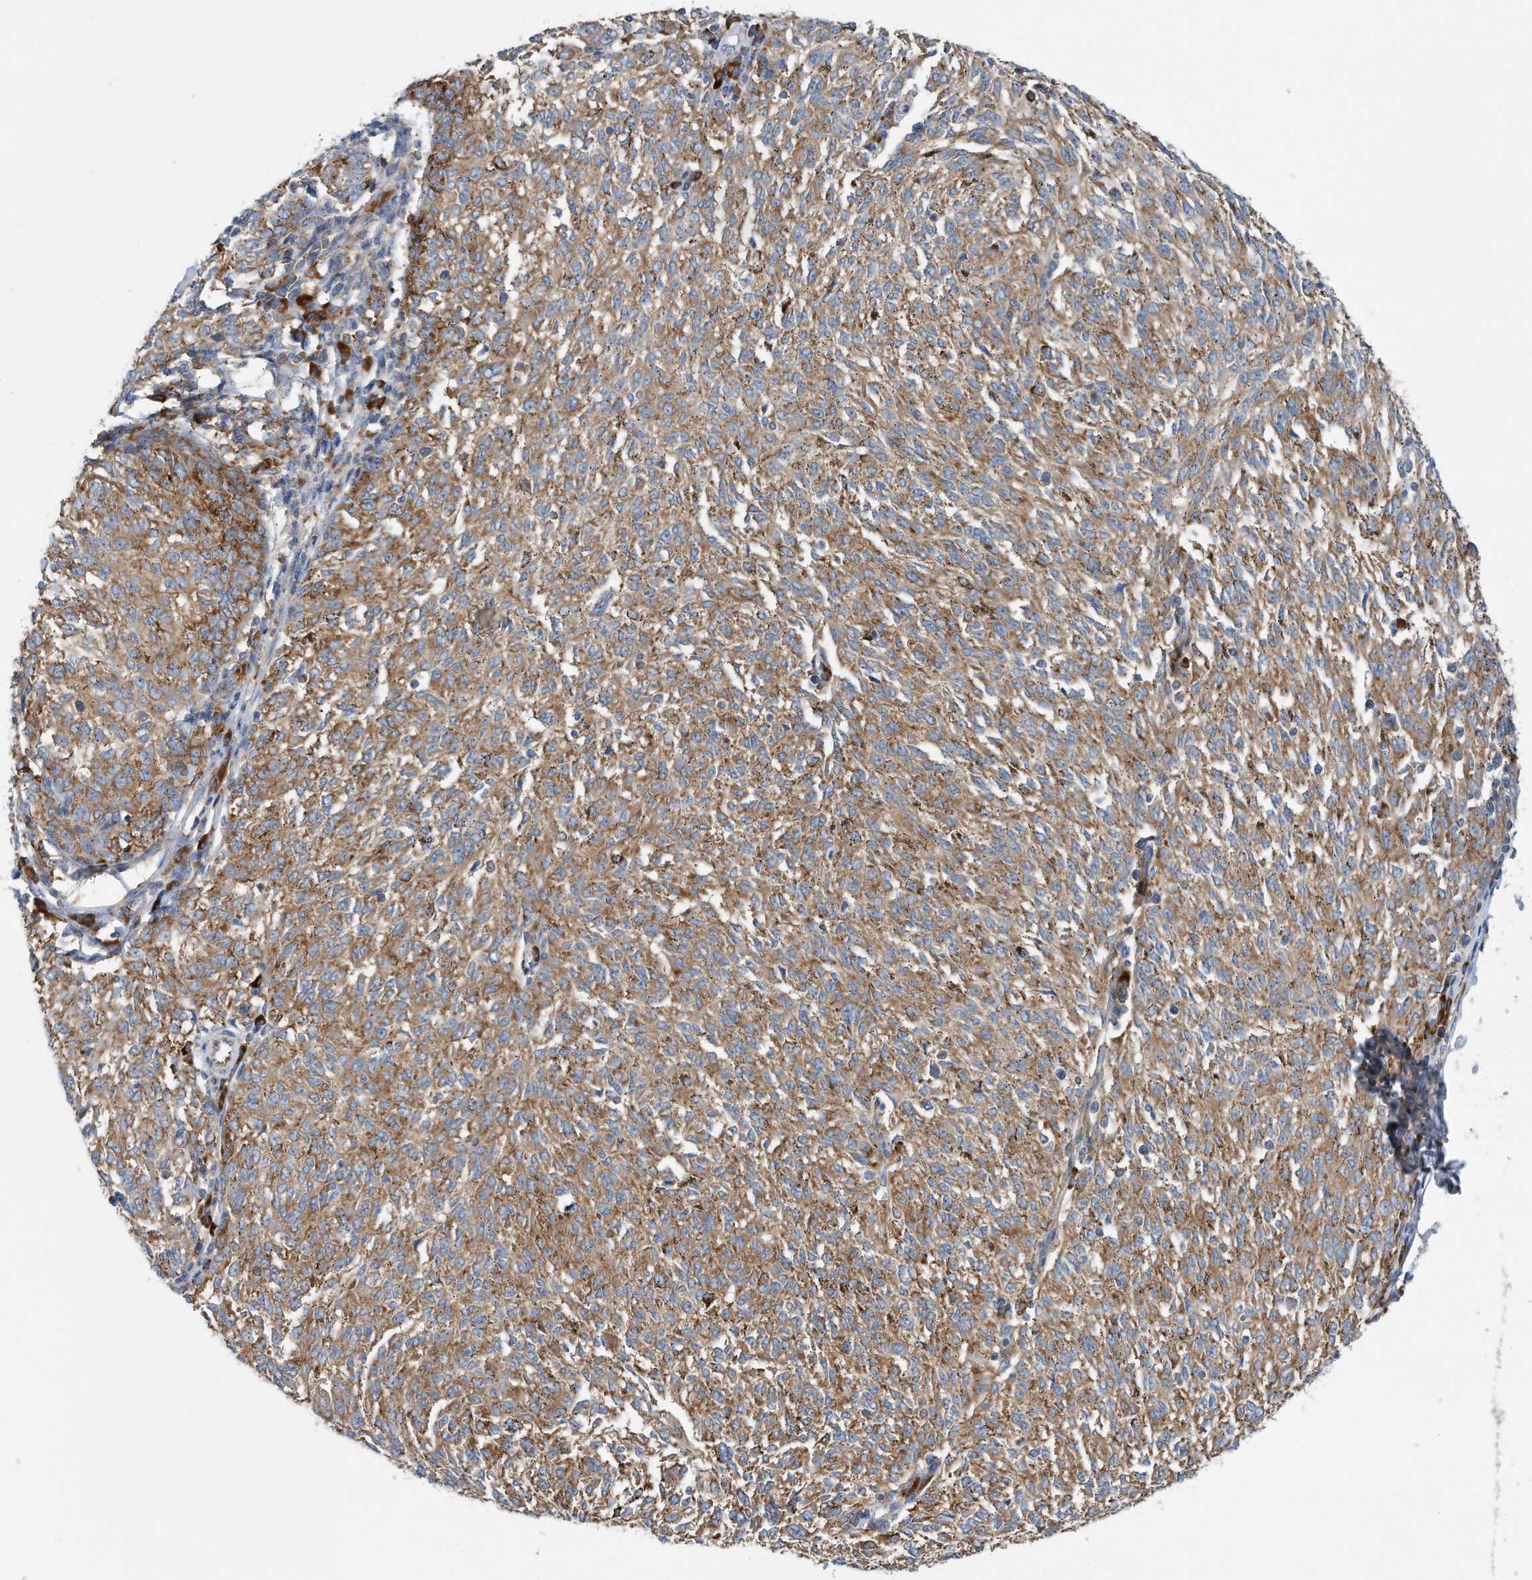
{"staining": {"intensity": "moderate", "quantity": ">75%", "location": "cytoplasmic/membranous"}, "tissue": "melanoma", "cell_type": "Tumor cells", "image_type": "cancer", "snomed": [{"axis": "morphology", "description": "Malignant melanoma, NOS"}, {"axis": "topography", "description": "Skin"}], "caption": "Tumor cells show medium levels of moderate cytoplasmic/membranous expression in approximately >75% of cells in melanoma.", "gene": "RPL26L1", "patient": {"sex": "female", "age": 72}}